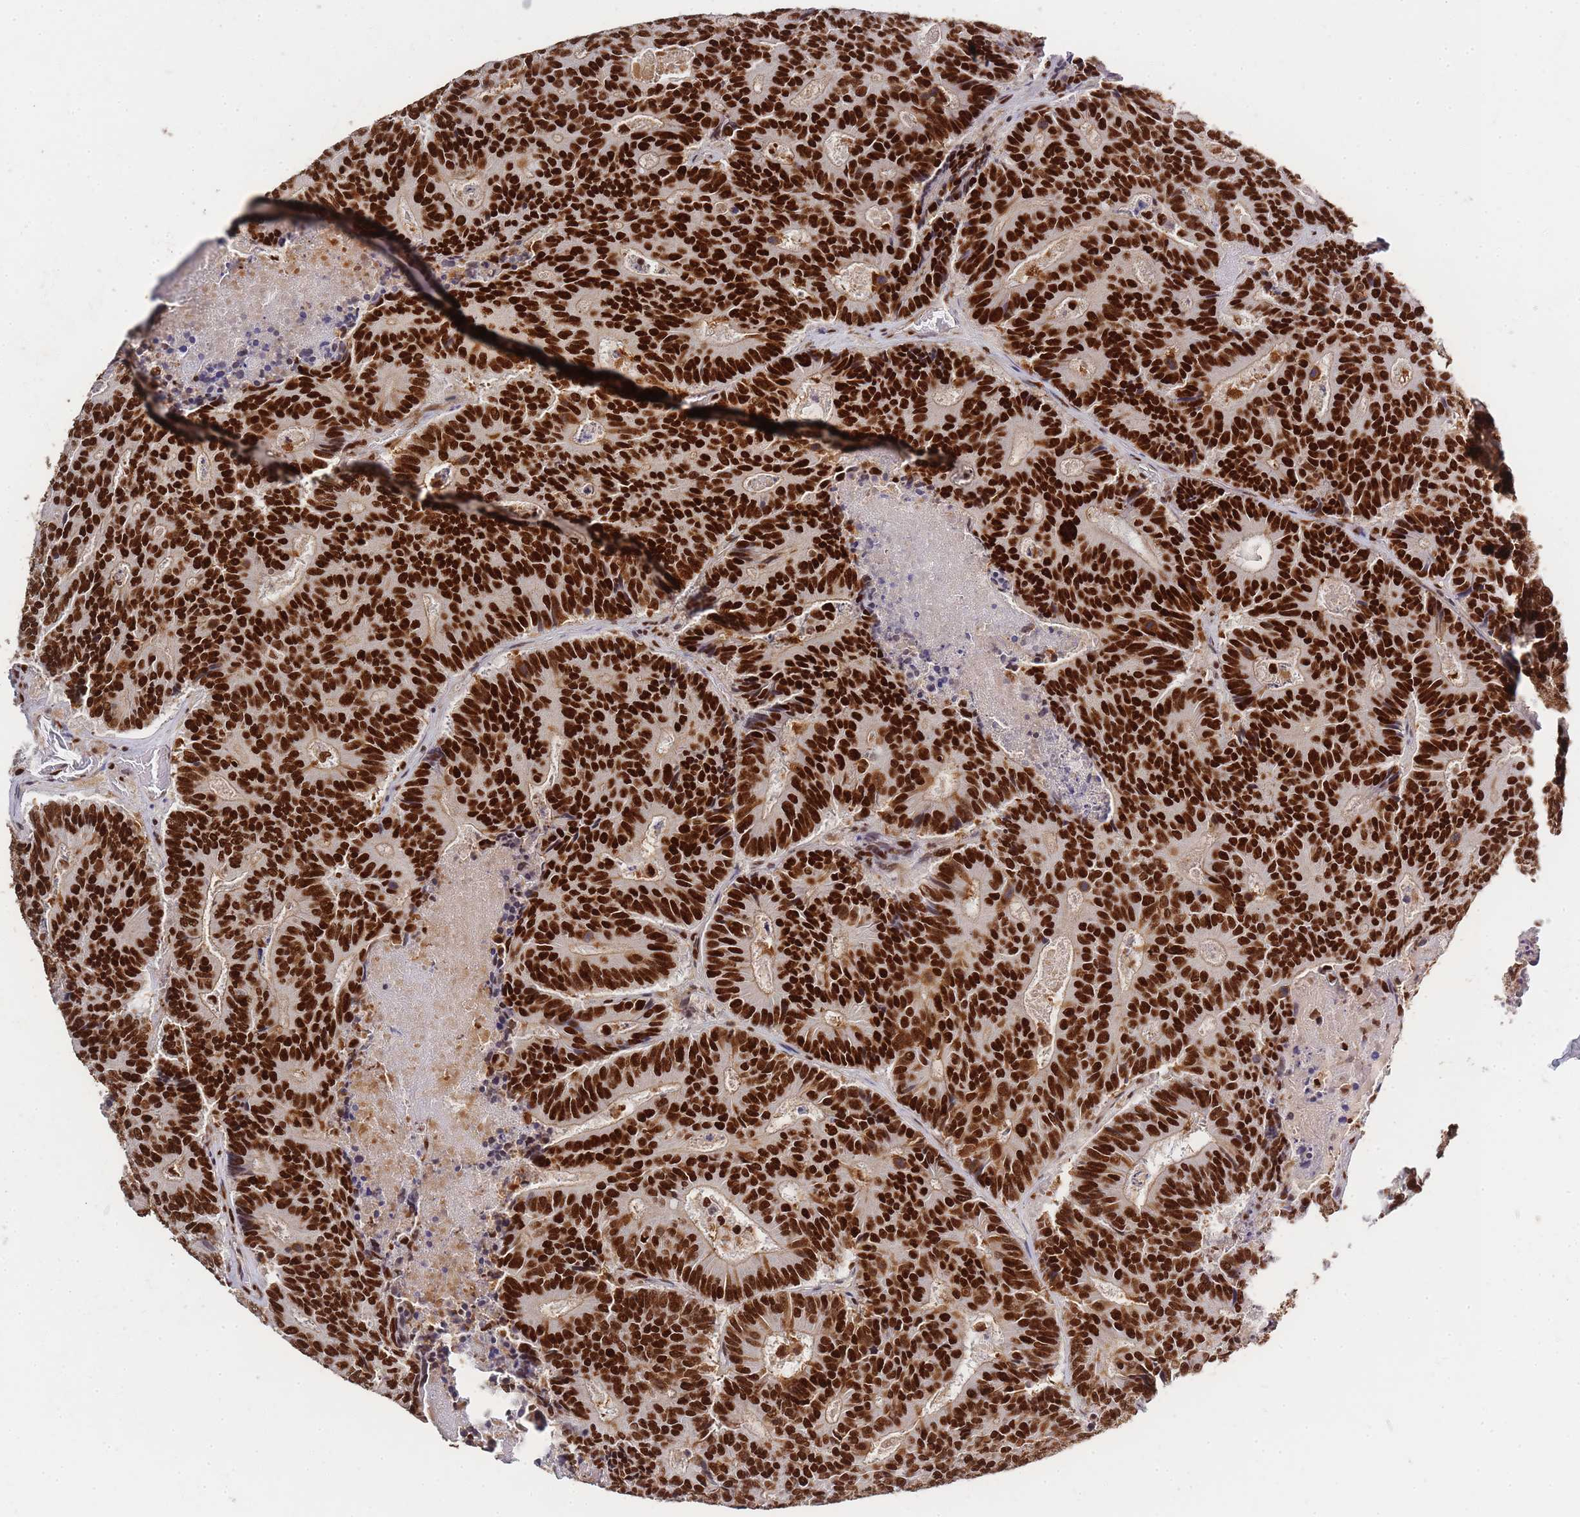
{"staining": {"intensity": "strong", "quantity": ">75%", "location": "nuclear"}, "tissue": "colorectal cancer", "cell_type": "Tumor cells", "image_type": "cancer", "snomed": [{"axis": "morphology", "description": "Adenocarcinoma, NOS"}, {"axis": "topography", "description": "Colon"}], "caption": "Human adenocarcinoma (colorectal) stained with a protein marker shows strong staining in tumor cells.", "gene": "PRKDC", "patient": {"sex": "male", "age": 83}}